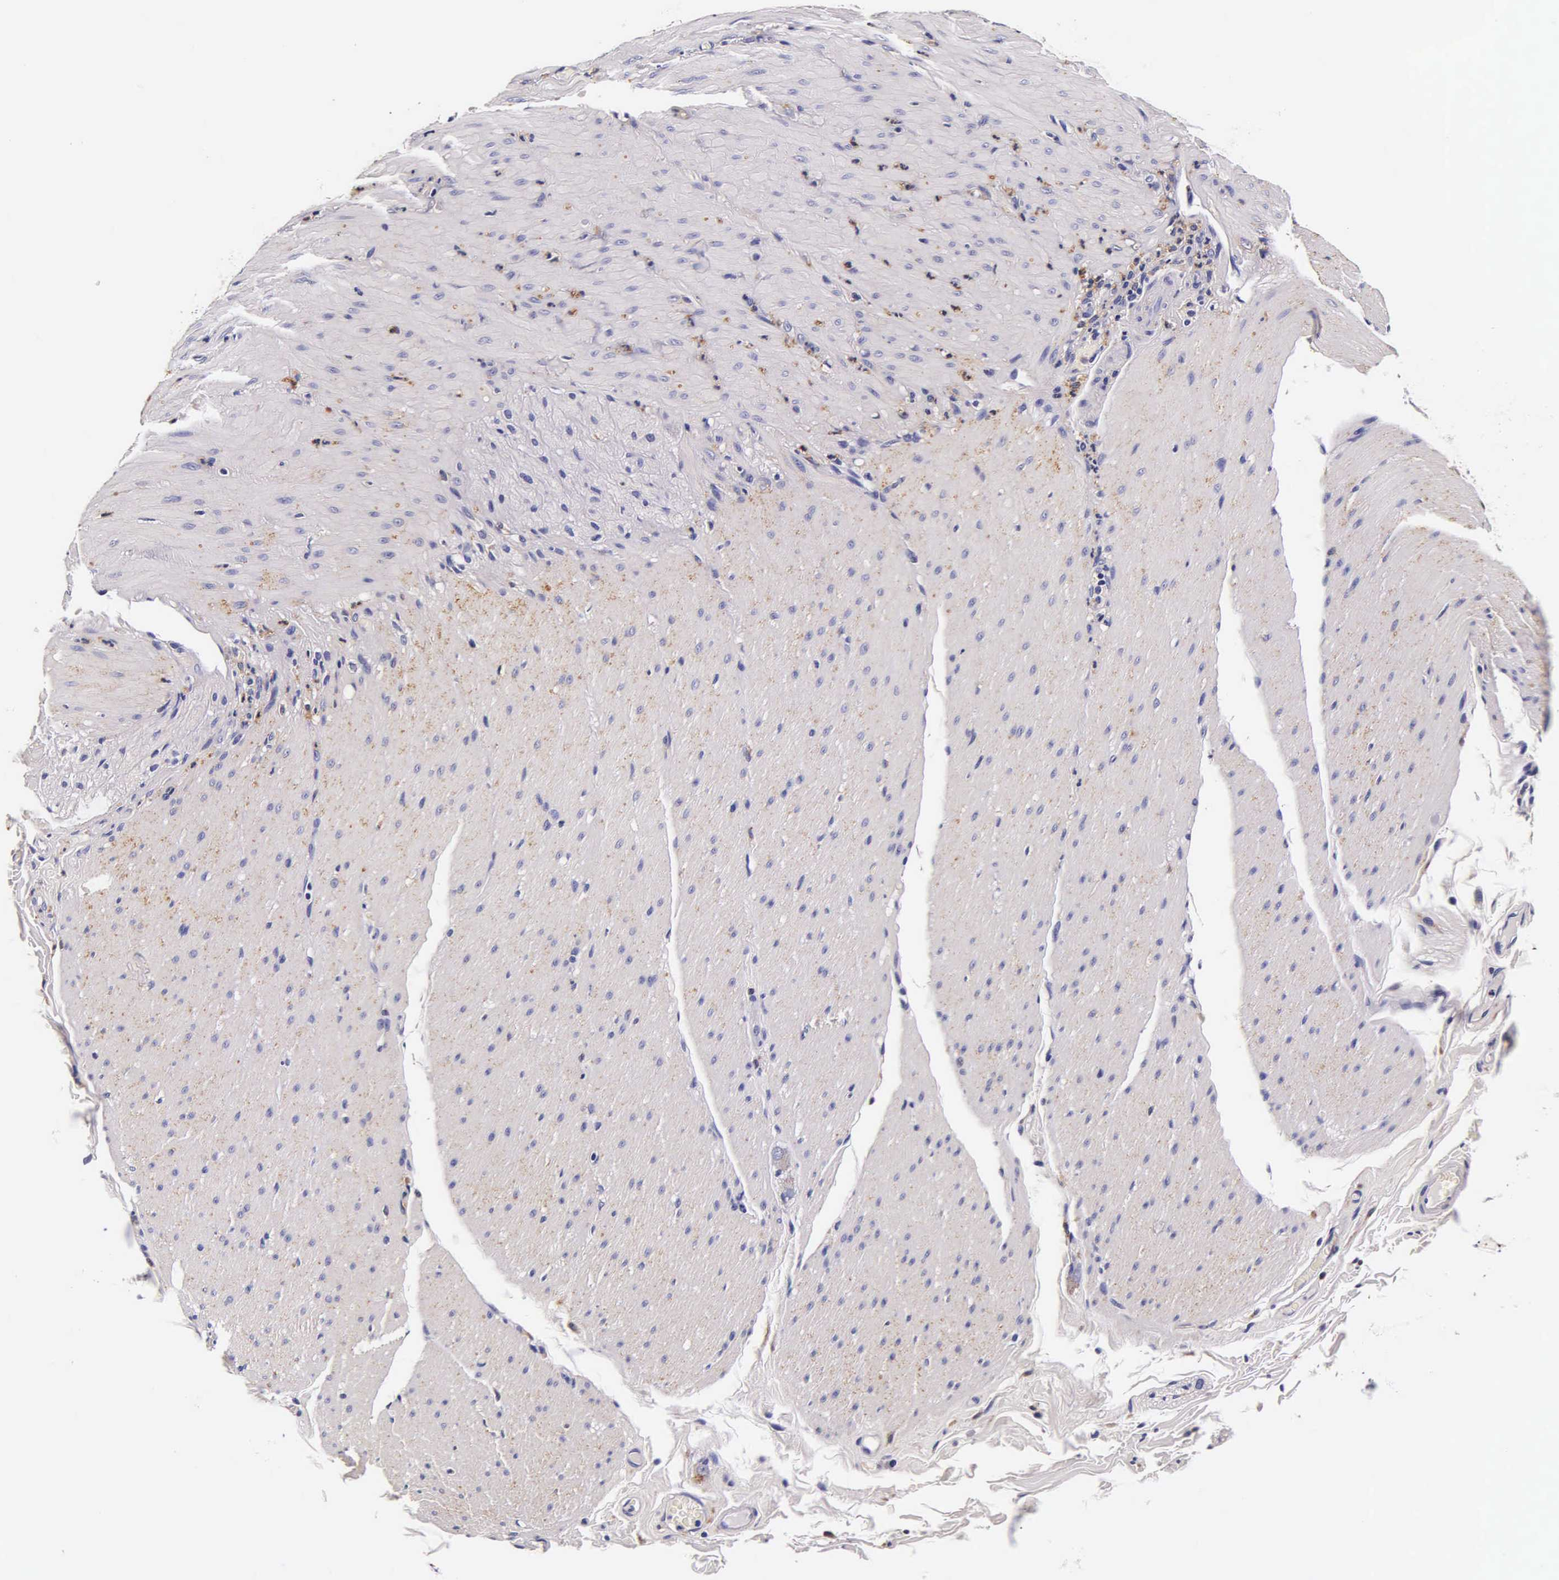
{"staining": {"intensity": "weak", "quantity": "<25%", "location": "cytoplasmic/membranous"}, "tissue": "smooth muscle", "cell_type": "Smooth muscle cells", "image_type": "normal", "snomed": [{"axis": "morphology", "description": "Normal tissue, NOS"}, {"axis": "topography", "description": "Duodenum"}], "caption": "IHC micrograph of normal smooth muscle stained for a protein (brown), which exhibits no staining in smooth muscle cells. The staining was performed using DAB (3,3'-diaminobenzidine) to visualize the protein expression in brown, while the nuclei were stained in blue with hematoxylin (Magnification: 20x).", "gene": "CTSB", "patient": {"sex": "male", "age": 63}}